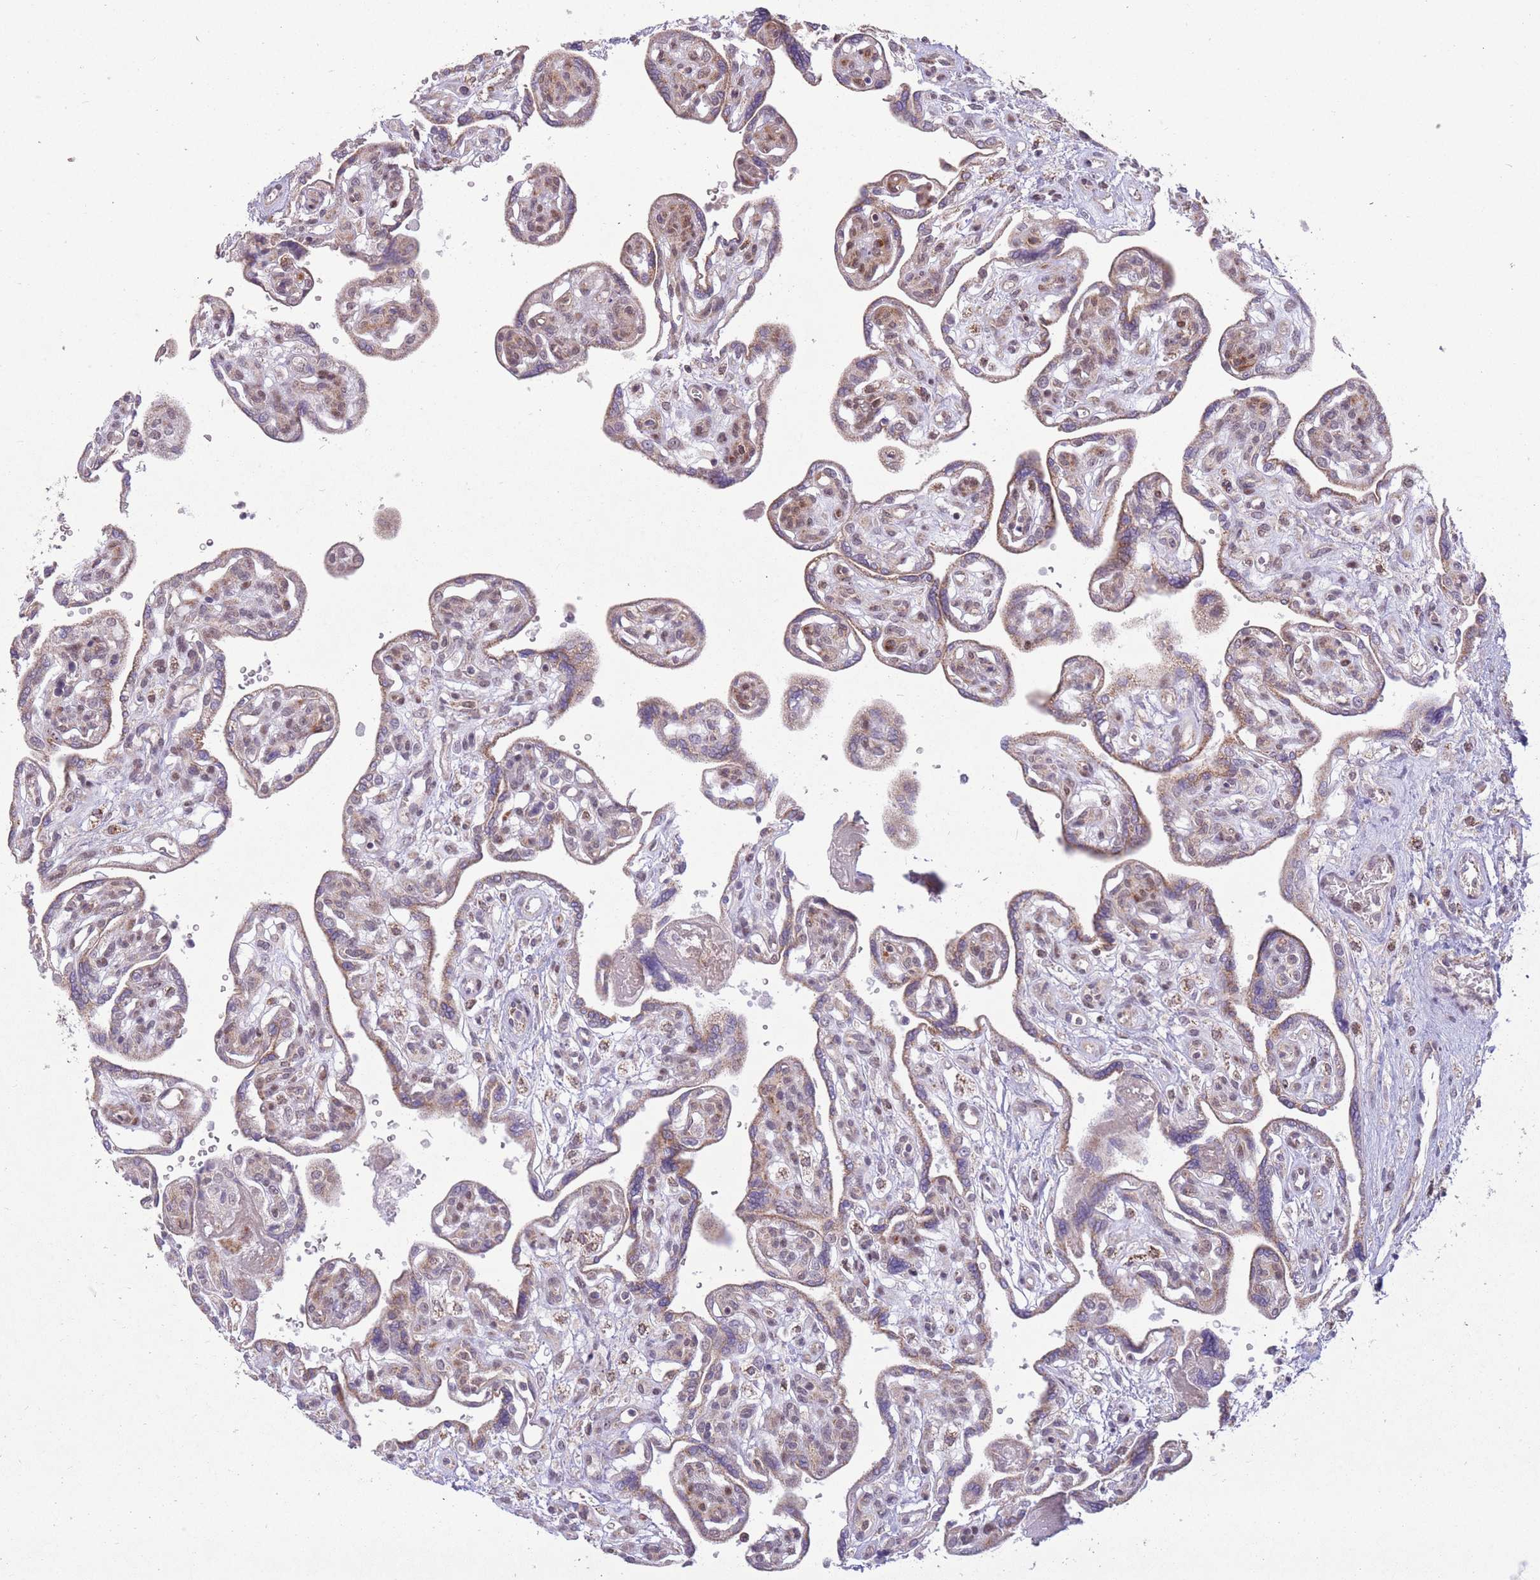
{"staining": {"intensity": "moderate", "quantity": "25%-75%", "location": "cytoplasmic/membranous,nuclear"}, "tissue": "placenta", "cell_type": "Decidual cells", "image_type": "normal", "snomed": [{"axis": "morphology", "description": "Normal tissue, NOS"}, {"axis": "topography", "description": "Placenta"}], "caption": "The micrograph exhibits a brown stain indicating the presence of a protein in the cytoplasmic/membranous,nuclear of decidual cells in placenta.", "gene": "DPYSL4", "patient": {"sex": "female", "age": 39}}